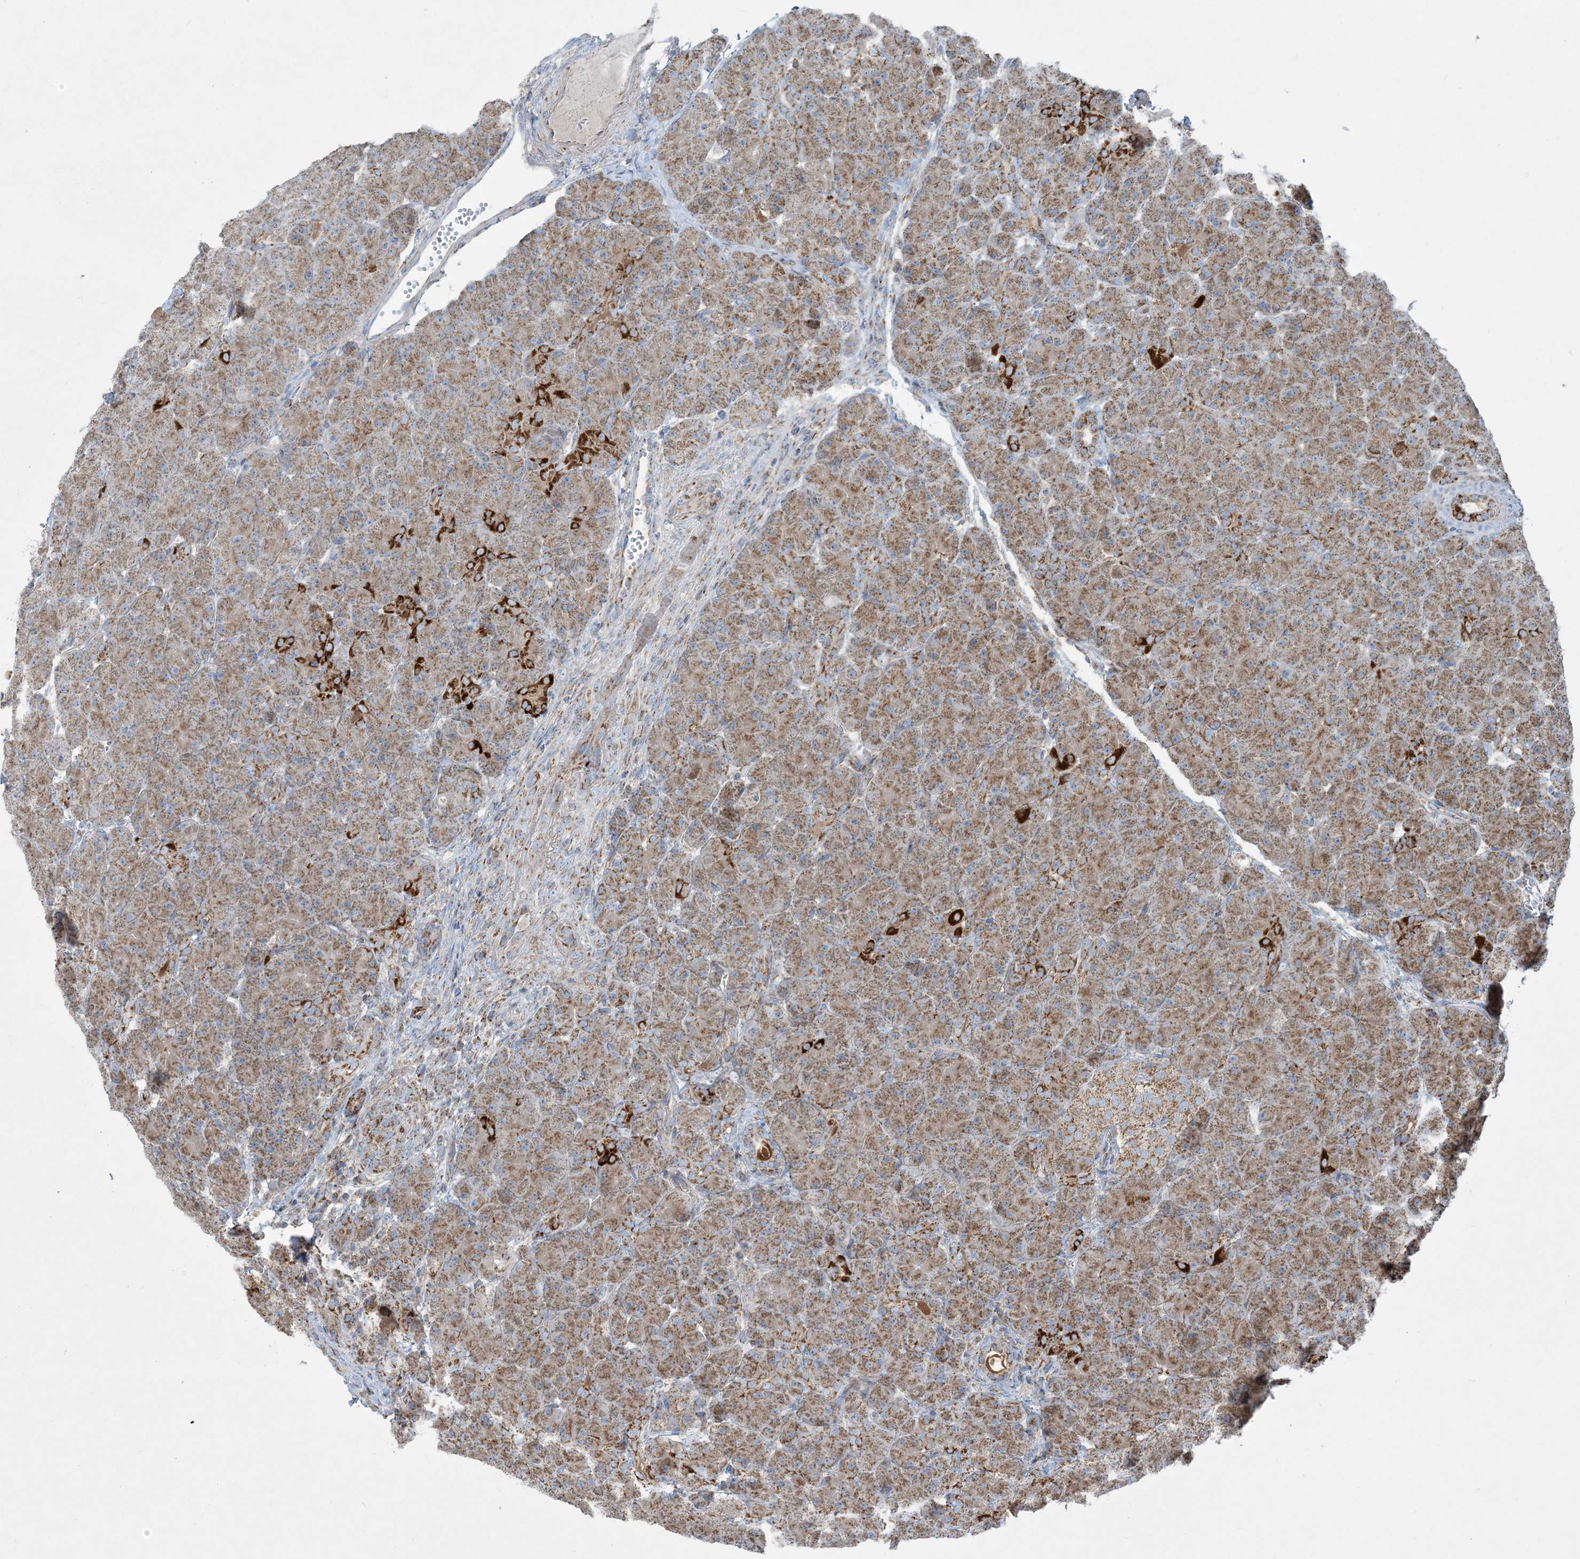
{"staining": {"intensity": "moderate", "quantity": ">75%", "location": "cytoplasmic/membranous"}, "tissue": "pancreas", "cell_type": "Exocrine glandular cells", "image_type": "normal", "snomed": [{"axis": "morphology", "description": "Normal tissue, NOS"}, {"axis": "topography", "description": "Pancreas"}], "caption": "High-power microscopy captured an IHC histopathology image of benign pancreas, revealing moderate cytoplasmic/membranous expression in approximately >75% of exocrine glandular cells. (Stains: DAB in brown, nuclei in blue, Microscopy: brightfield microscopy at high magnification).", "gene": "BEND4", "patient": {"sex": "male", "age": 66}}